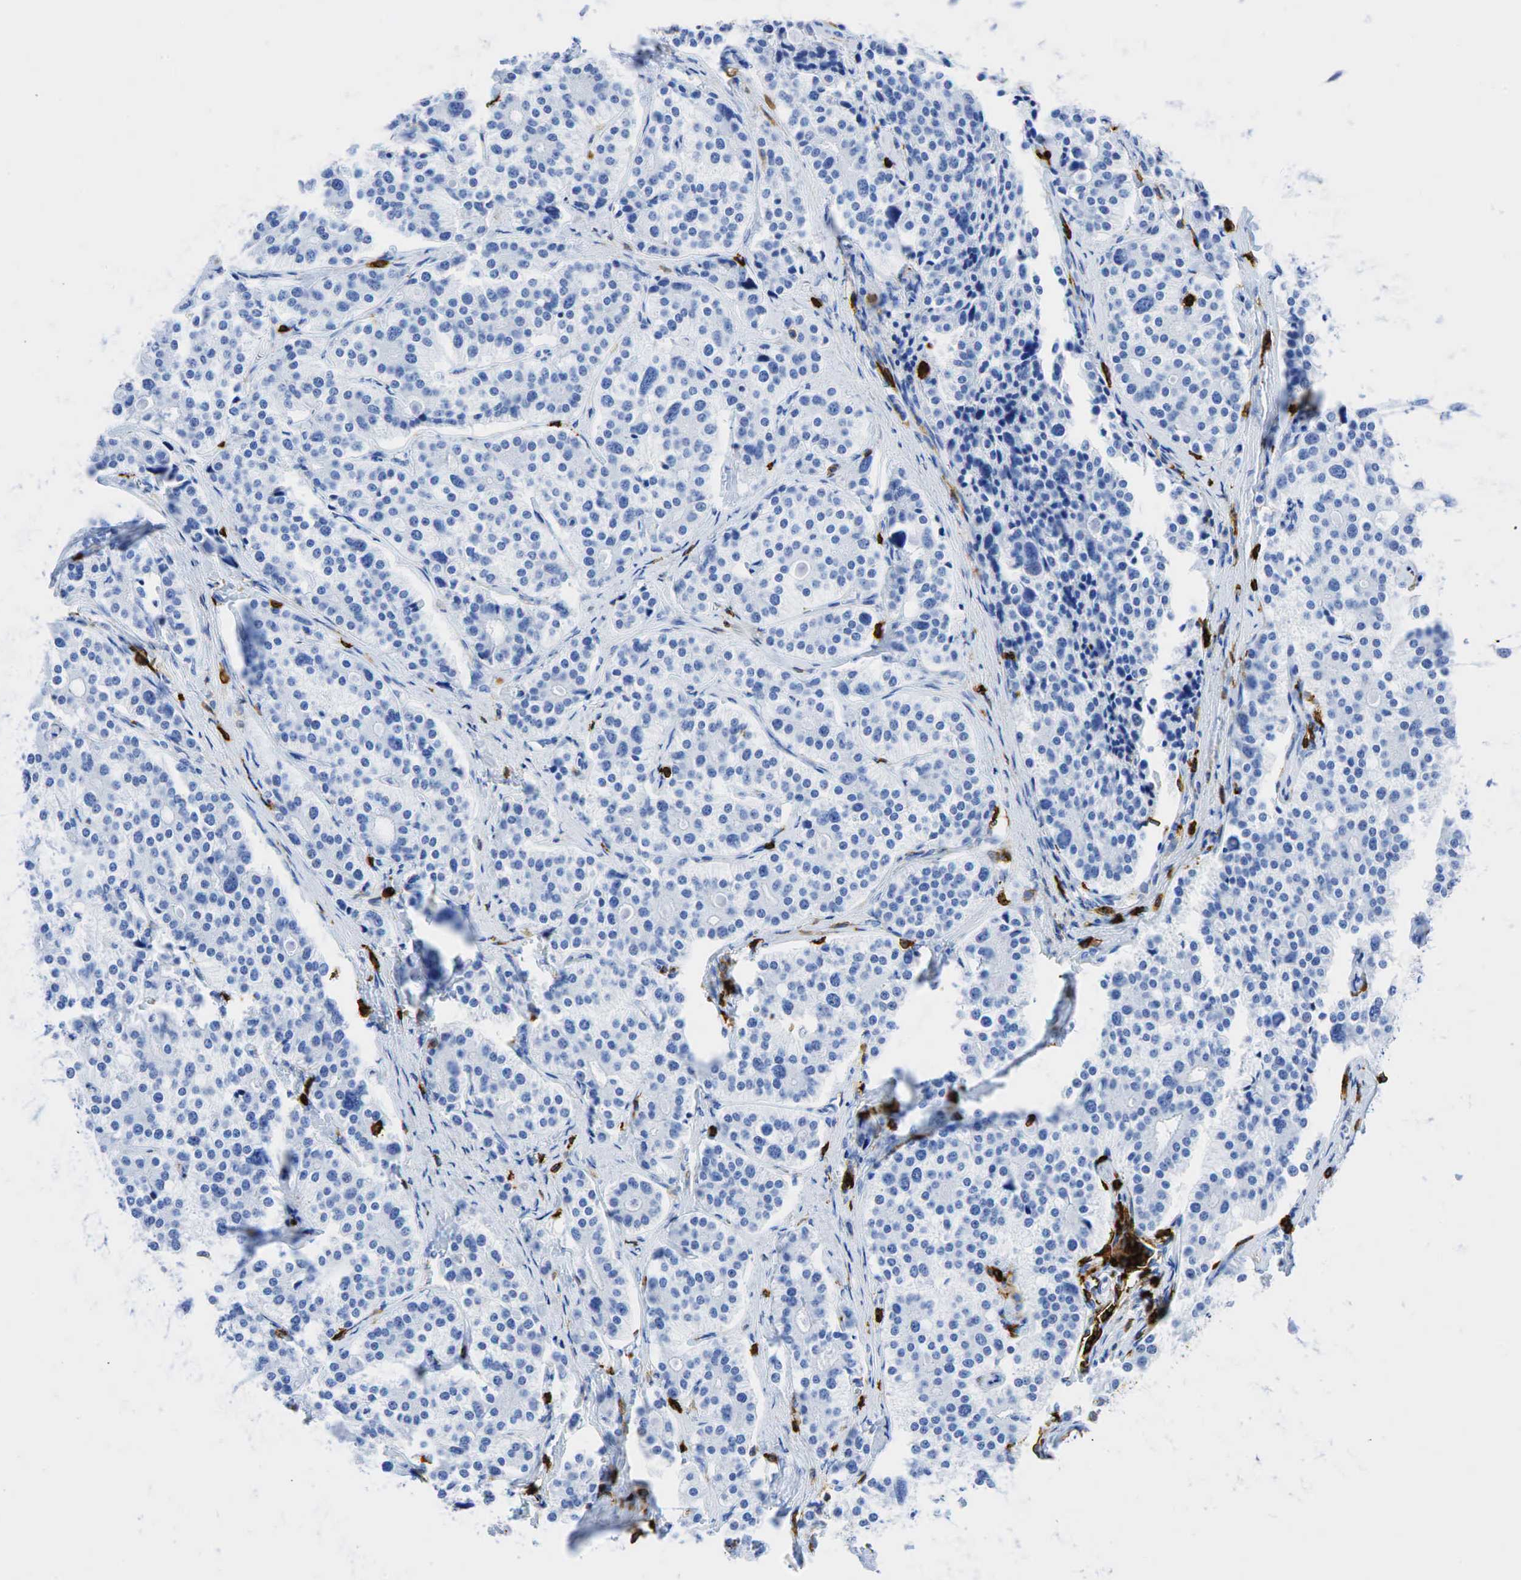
{"staining": {"intensity": "negative", "quantity": "none", "location": "none"}, "tissue": "carcinoid", "cell_type": "Tumor cells", "image_type": "cancer", "snomed": [{"axis": "morphology", "description": "Carcinoid, malignant, NOS"}, {"axis": "topography", "description": "Small intestine"}], "caption": "Protein analysis of carcinoid exhibits no significant expression in tumor cells.", "gene": "PTPRC", "patient": {"sex": "male", "age": 63}}